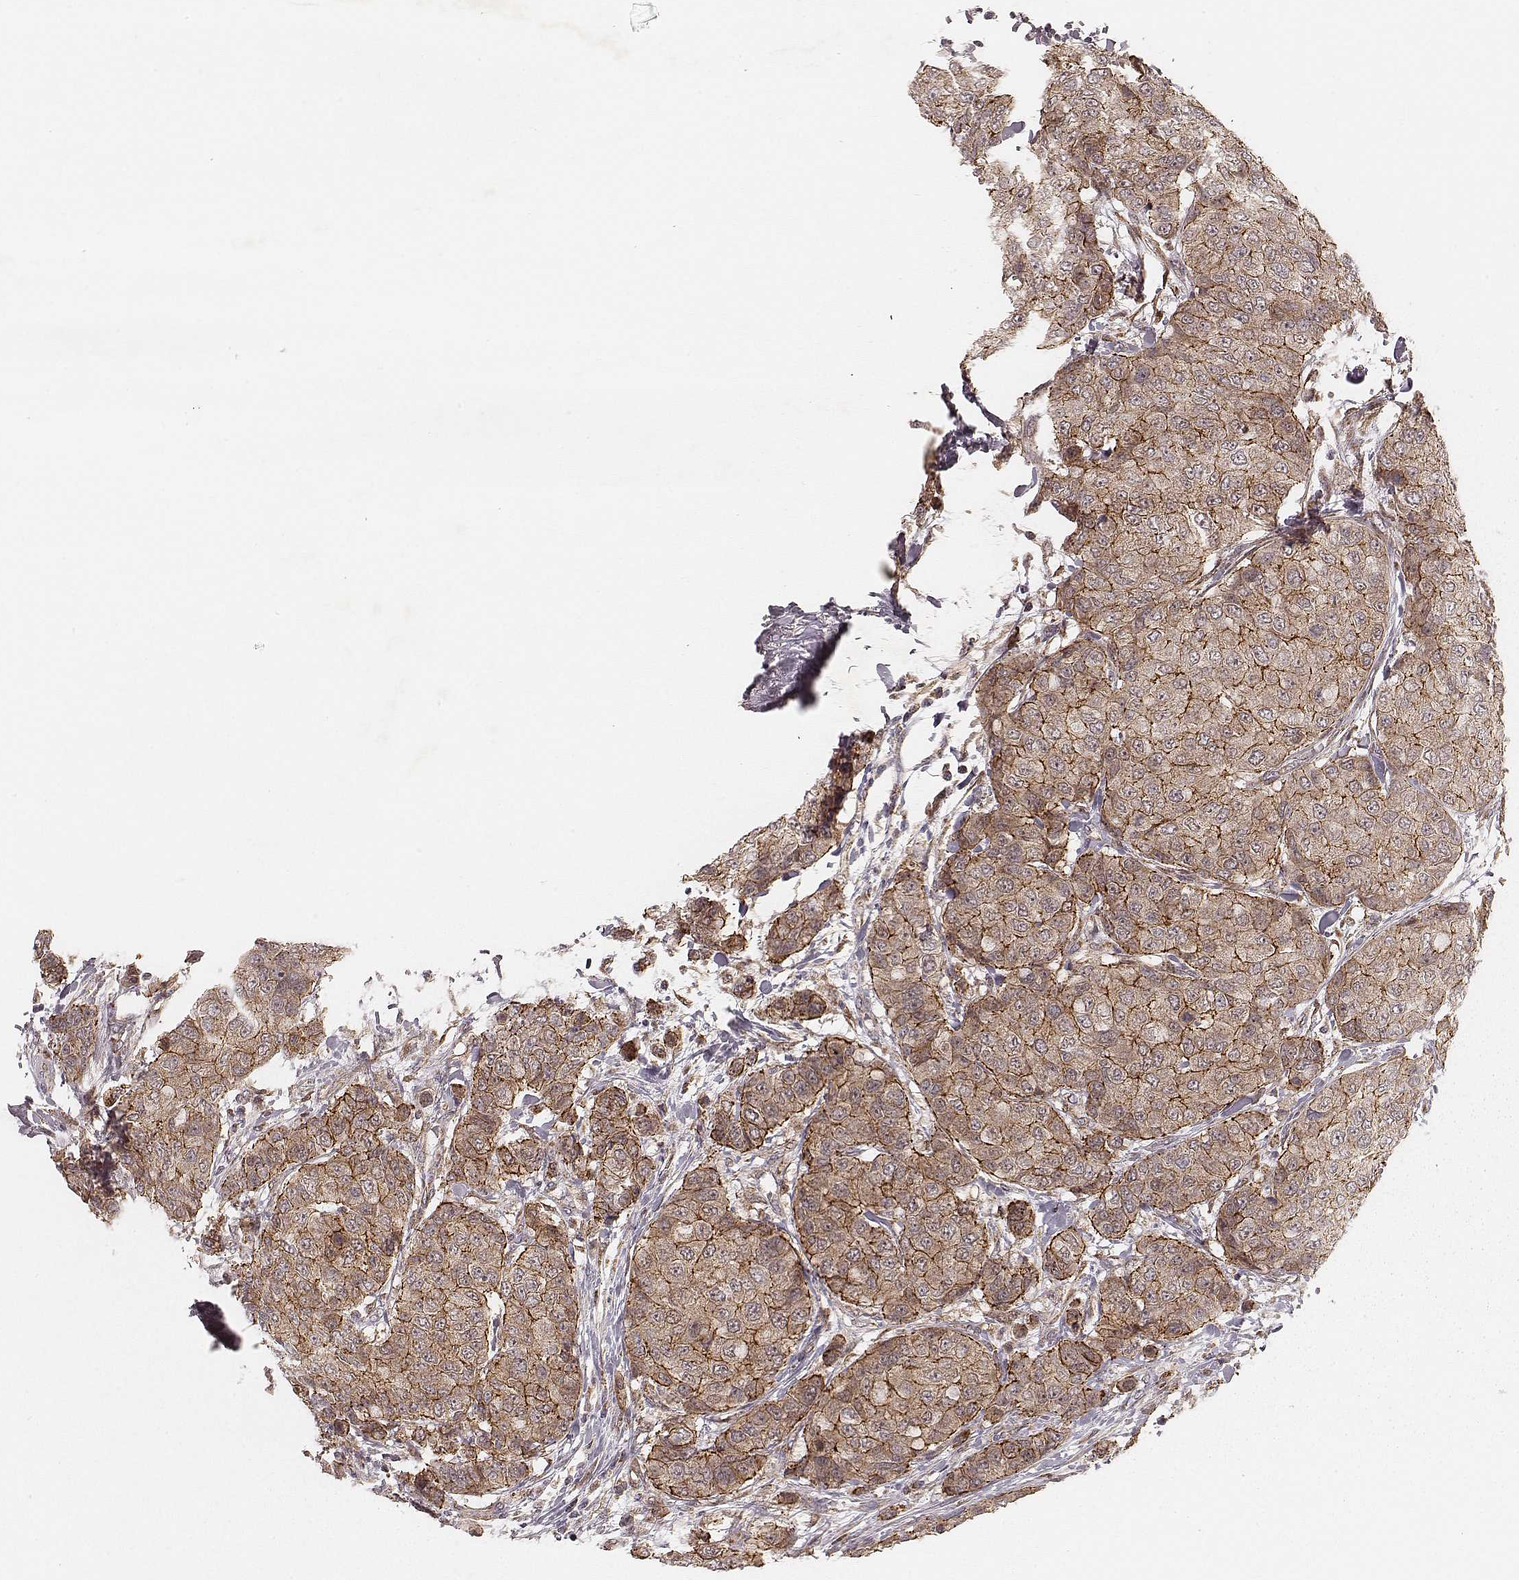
{"staining": {"intensity": "moderate", "quantity": ">75%", "location": "cytoplasmic/membranous"}, "tissue": "breast cancer", "cell_type": "Tumor cells", "image_type": "cancer", "snomed": [{"axis": "morphology", "description": "Duct carcinoma"}, {"axis": "topography", "description": "Breast"}], "caption": "A brown stain labels moderate cytoplasmic/membranous positivity of a protein in breast cancer tumor cells. Using DAB (3,3'-diaminobenzidine) (brown) and hematoxylin (blue) stains, captured at high magnification using brightfield microscopy.", "gene": "NDUFA7", "patient": {"sex": "female", "age": 27}}